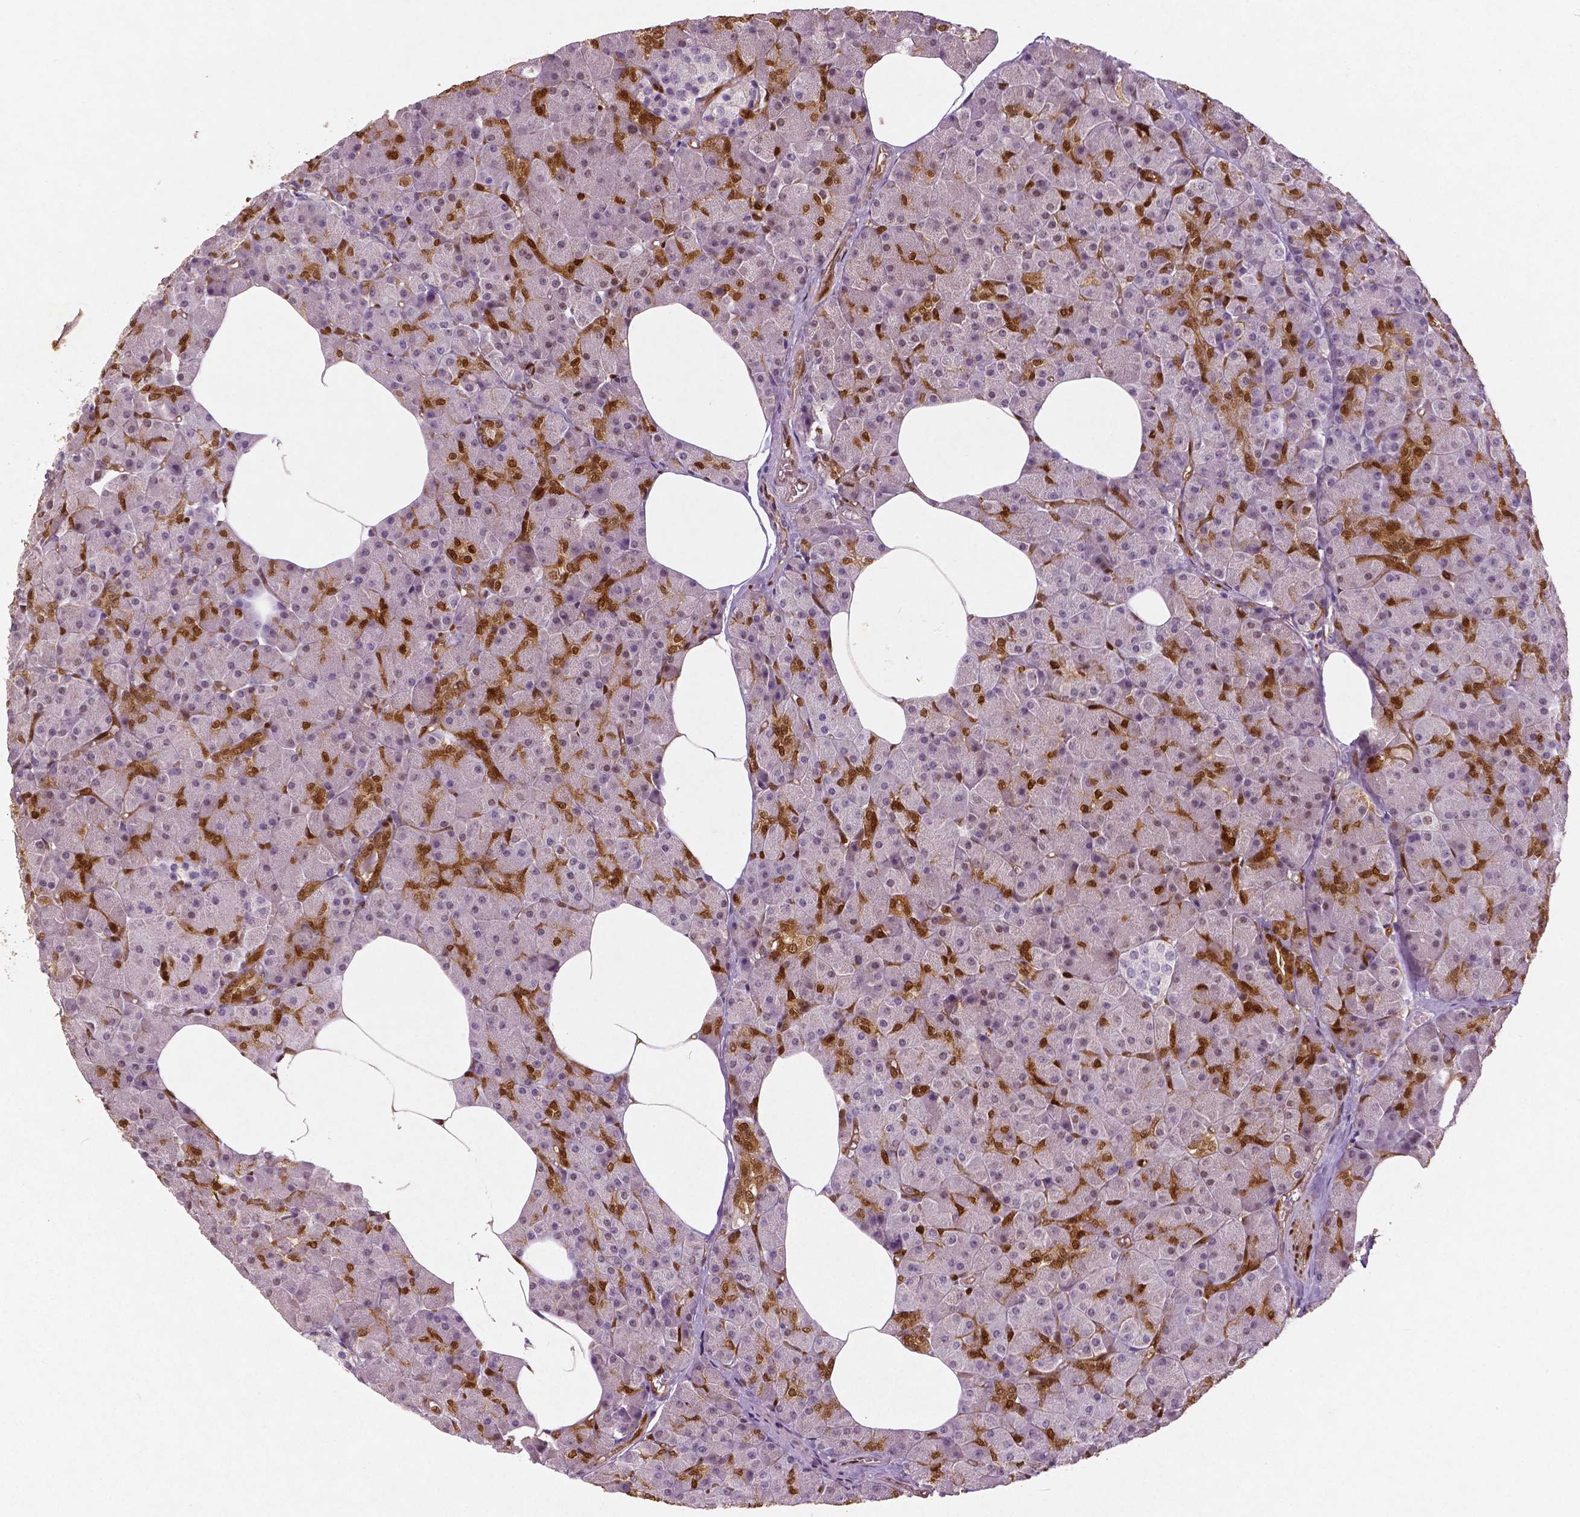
{"staining": {"intensity": "moderate", "quantity": "25%-75%", "location": "cytoplasmic/membranous,nuclear"}, "tissue": "pancreas", "cell_type": "Exocrine glandular cells", "image_type": "normal", "snomed": [{"axis": "morphology", "description": "Normal tissue, NOS"}, {"axis": "topography", "description": "Pancreas"}], "caption": "Moderate cytoplasmic/membranous,nuclear positivity for a protein is appreciated in approximately 25%-75% of exocrine glandular cells of unremarkable pancreas using immunohistochemistry.", "gene": "WWTR1", "patient": {"sex": "female", "age": 45}}